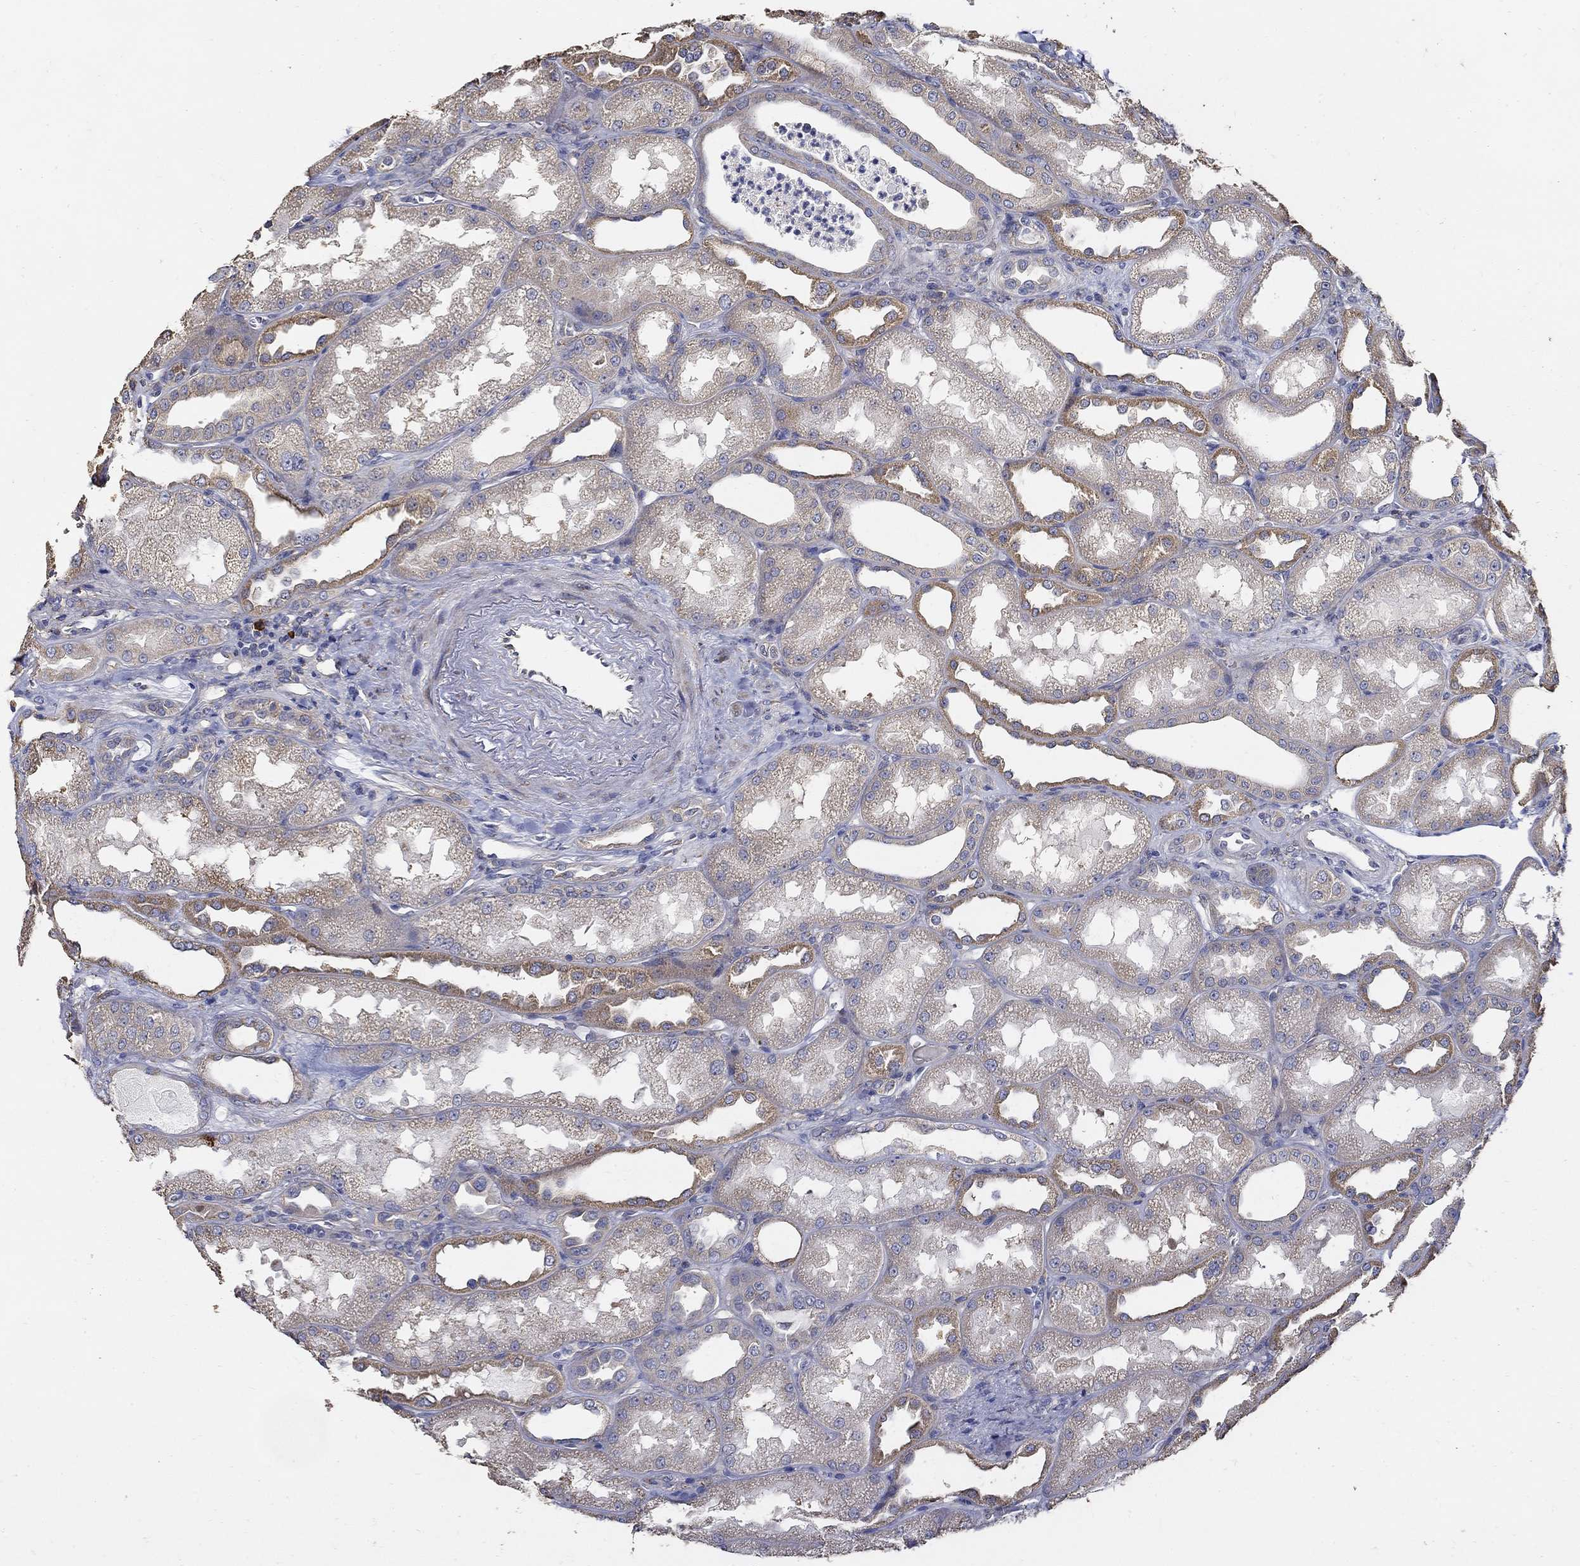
{"staining": {"intensity": "negative", "quantity": "none", "location": "none"}, "tissue": "kidney", "cell_type": "Cells in glomeruli", "image_type": "normal", "snomed": [{"axis": "morphology", "description": "Normal tissue, NOS"}, {"axis": "topography", "description": "Kidney"}], "caption": "A photomicrograph of human kidney is negative for staining in cells in glomeruli. (IHC, brightfield microscopy, high magnification).", "gene": "EMILIN3", "patient": {"sex": "male", "age": 61}}